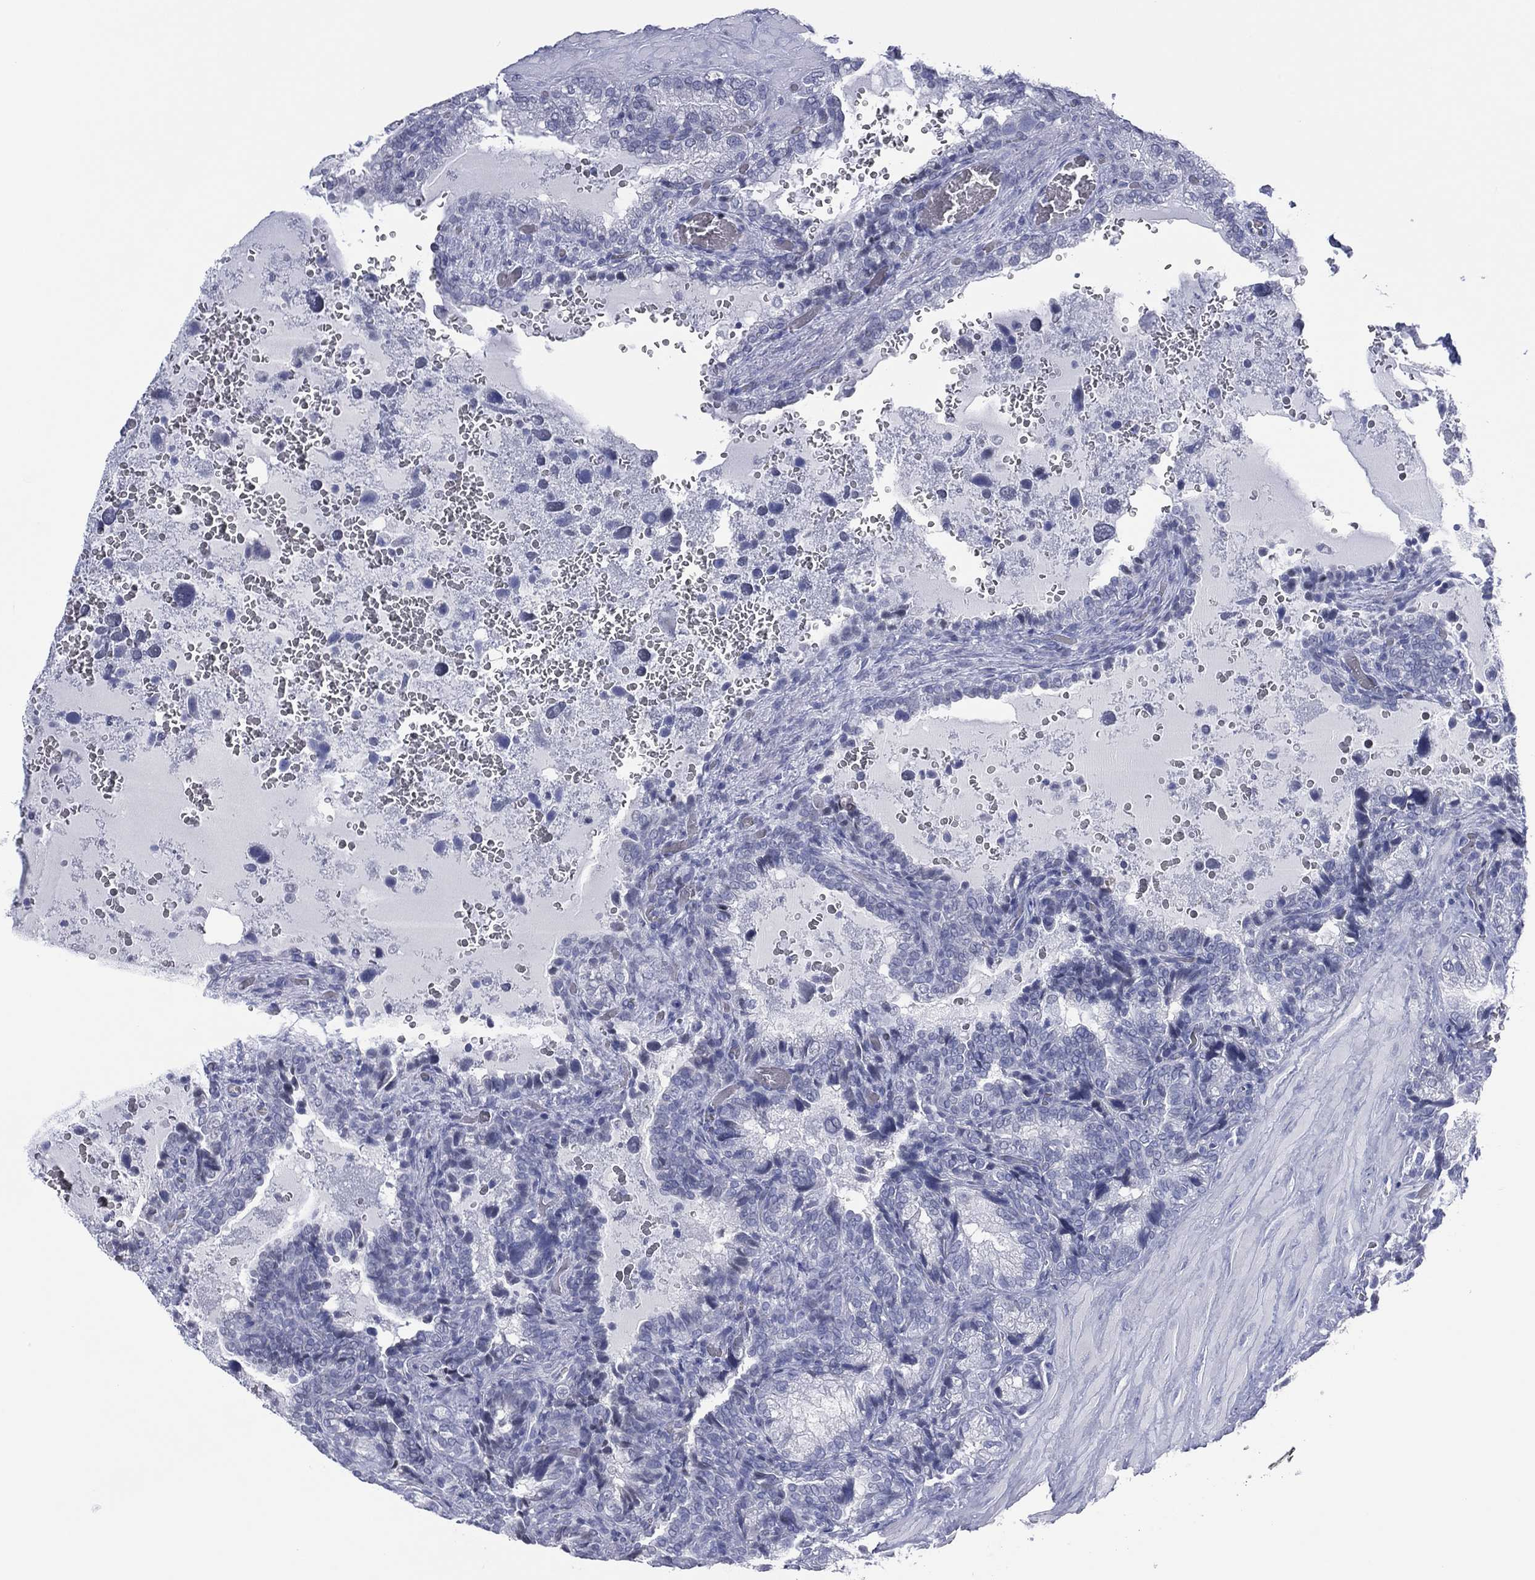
{"staining": {"intensity": "negative", "quantity": "none", "location": "none"}, "tissue": "prostate cancer", "cell_type": "Tumor cells", "image_type": "cancer", "snomed": [{"axis": "morphology", "description": "Adenocarcinoma, NOS"}, {"axis": "topography", "description": "Prostate and seminal vesicle, NOS"}], "caption": "Immunohistochemistry of prostate cancer exhibits no staining in tumor cells.", "gene": "UTF1", "patient": {"sex": "male", "age": 62}}